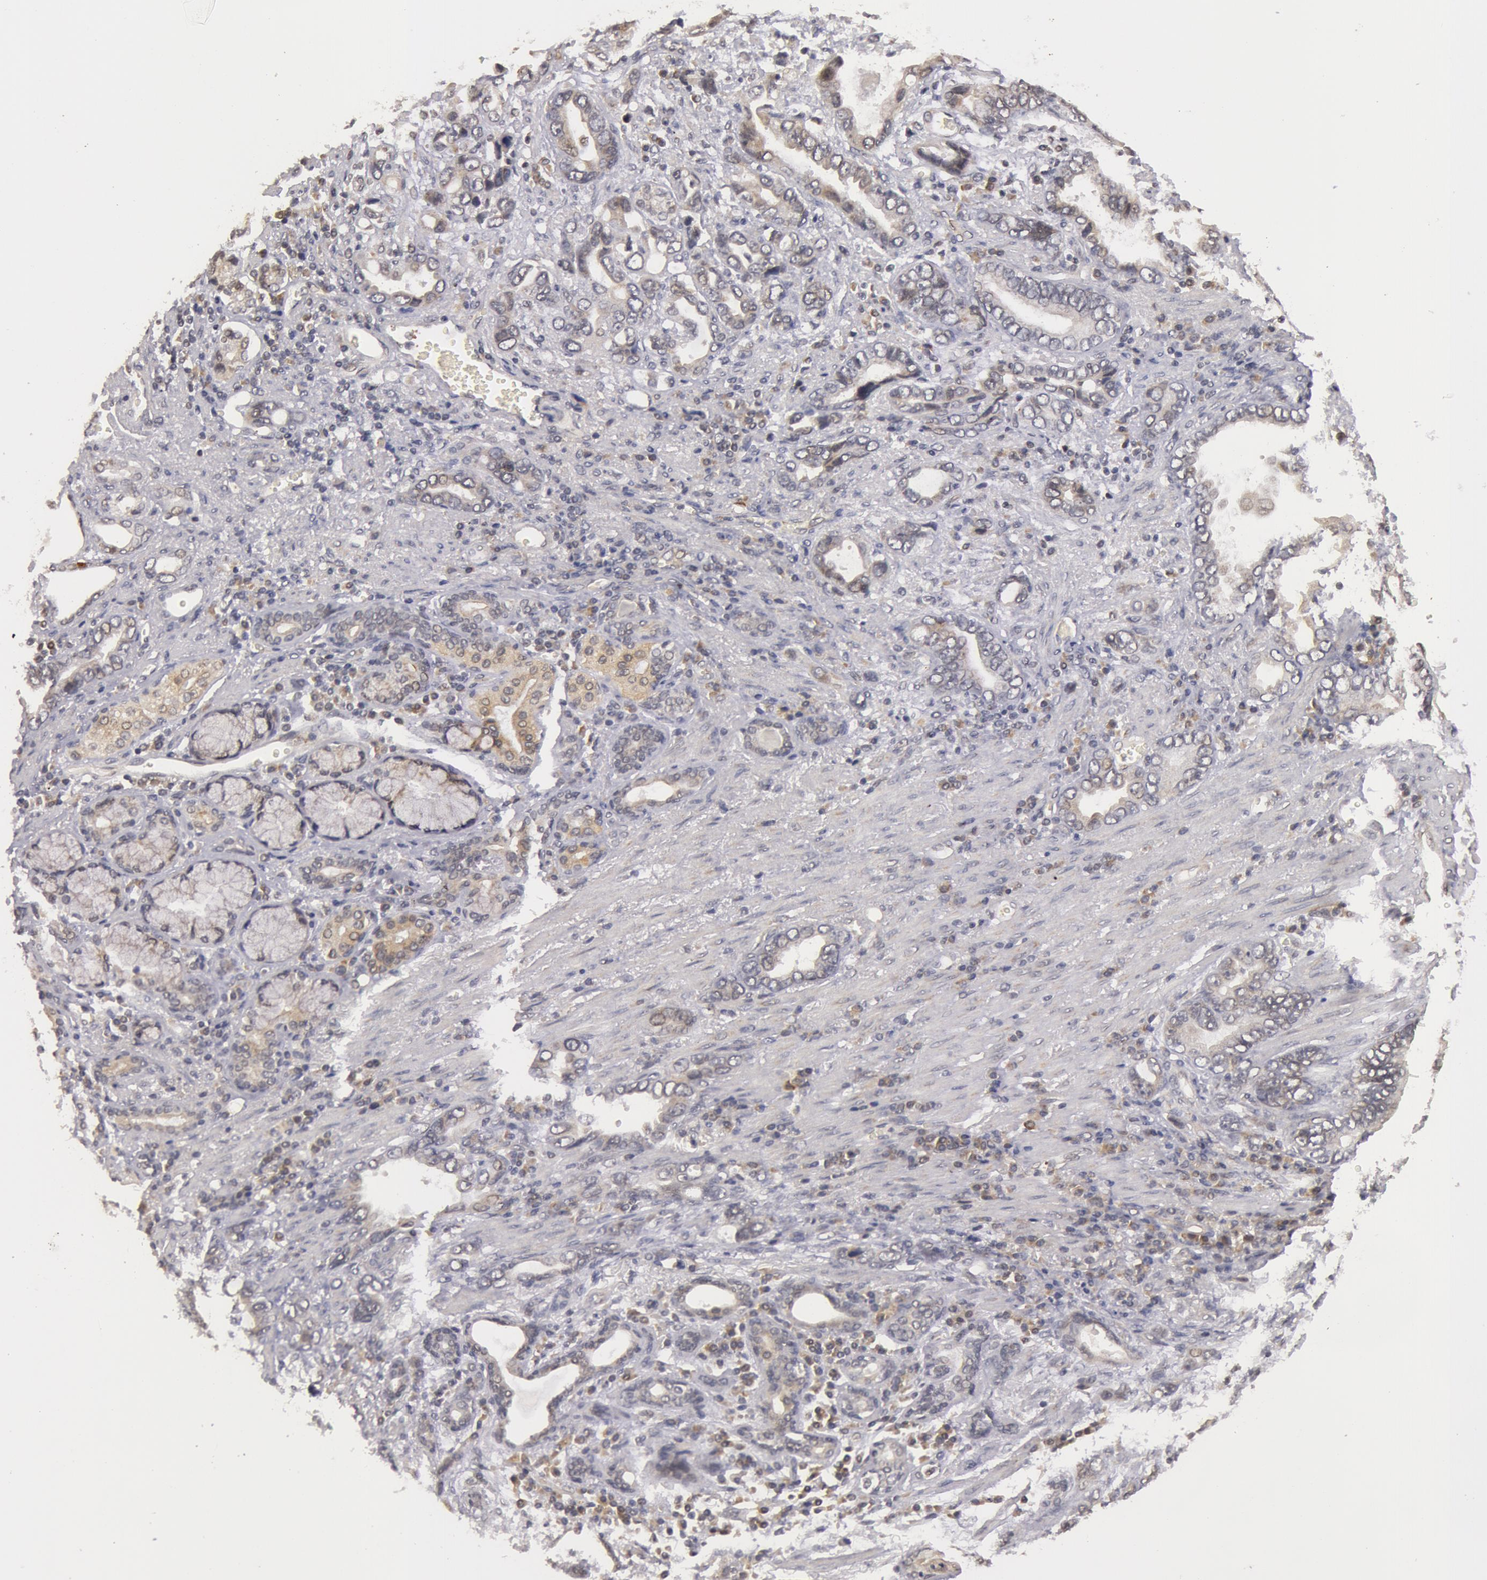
{"staining": {"intensity": "weak", "quantity": "<25%", "location": "cytoplasmic/membranous"}, "tissue": "stomach cancer", "cell_type": "Tumor cells", "image_type": "cancer", "snomed": [{"axis": "morphology", "description": "Adenocarcinoma, NOS"}, {"axis": "topography", "description": "Stomach"}], "caption": "High magnification brightfield microscopy of stomach adenocarcinoma stained with DAB (3,3'-diaminobenzidine) (brown) and counterstained with hematoxylin (blue): tumor cells show no significant positivity.", "gene": "SYTL4", "patient": {"sex": "male", "age": 78}}